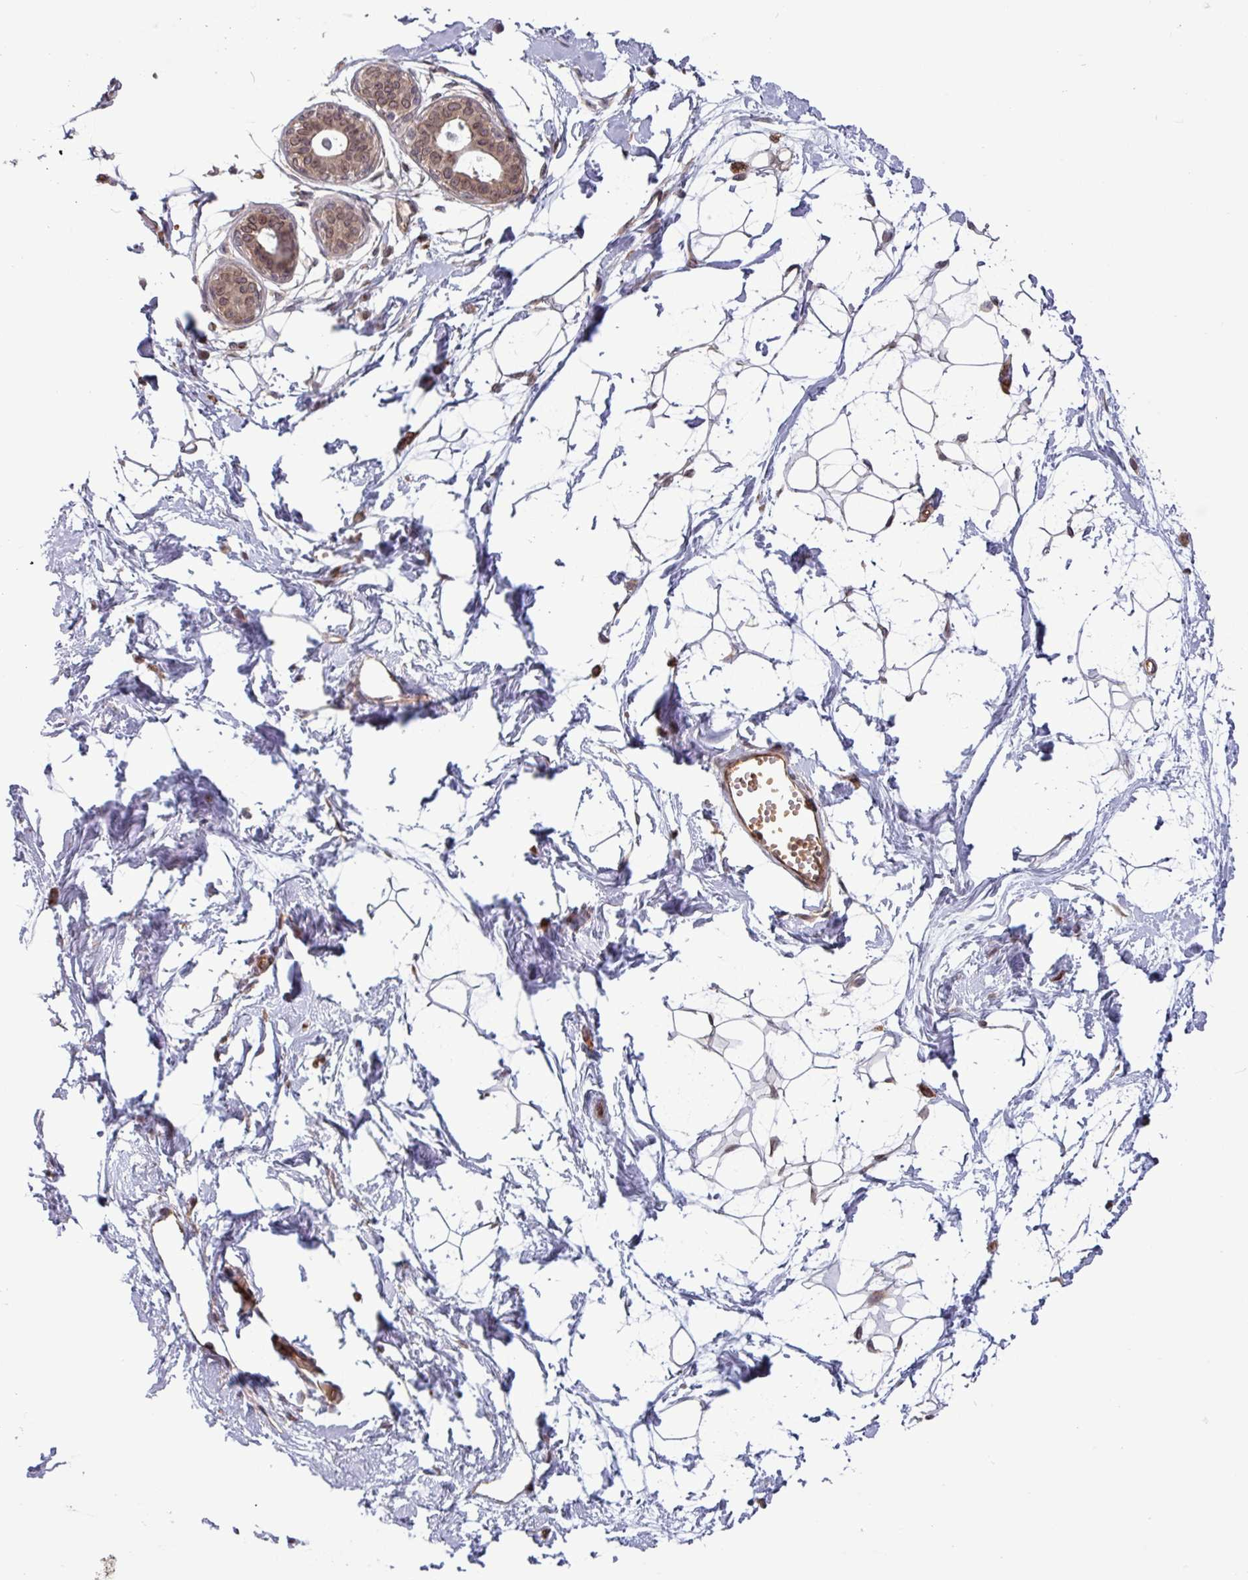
{"staining": {"intensity": "negative", "quantity": "none", "location": "none"}, "tissue": "breast", "cell_type": "Adipocytes", "image_type": "normal", "snomed": [{"axis": "morphology", "description": "Normal tissue, NOS"}, {"axis": "topography", "description": "Breast"}], "caption": "There is no significant expression in adipocytes of breast. Brightfield microscopy of IHC stained with DAB (3,3'-diaminobenzidine) (brown) and hematoxylin (blue), captured at high magnification.", "gene": "RBM4B", "patient": {"sex": "female", "age": 45}}